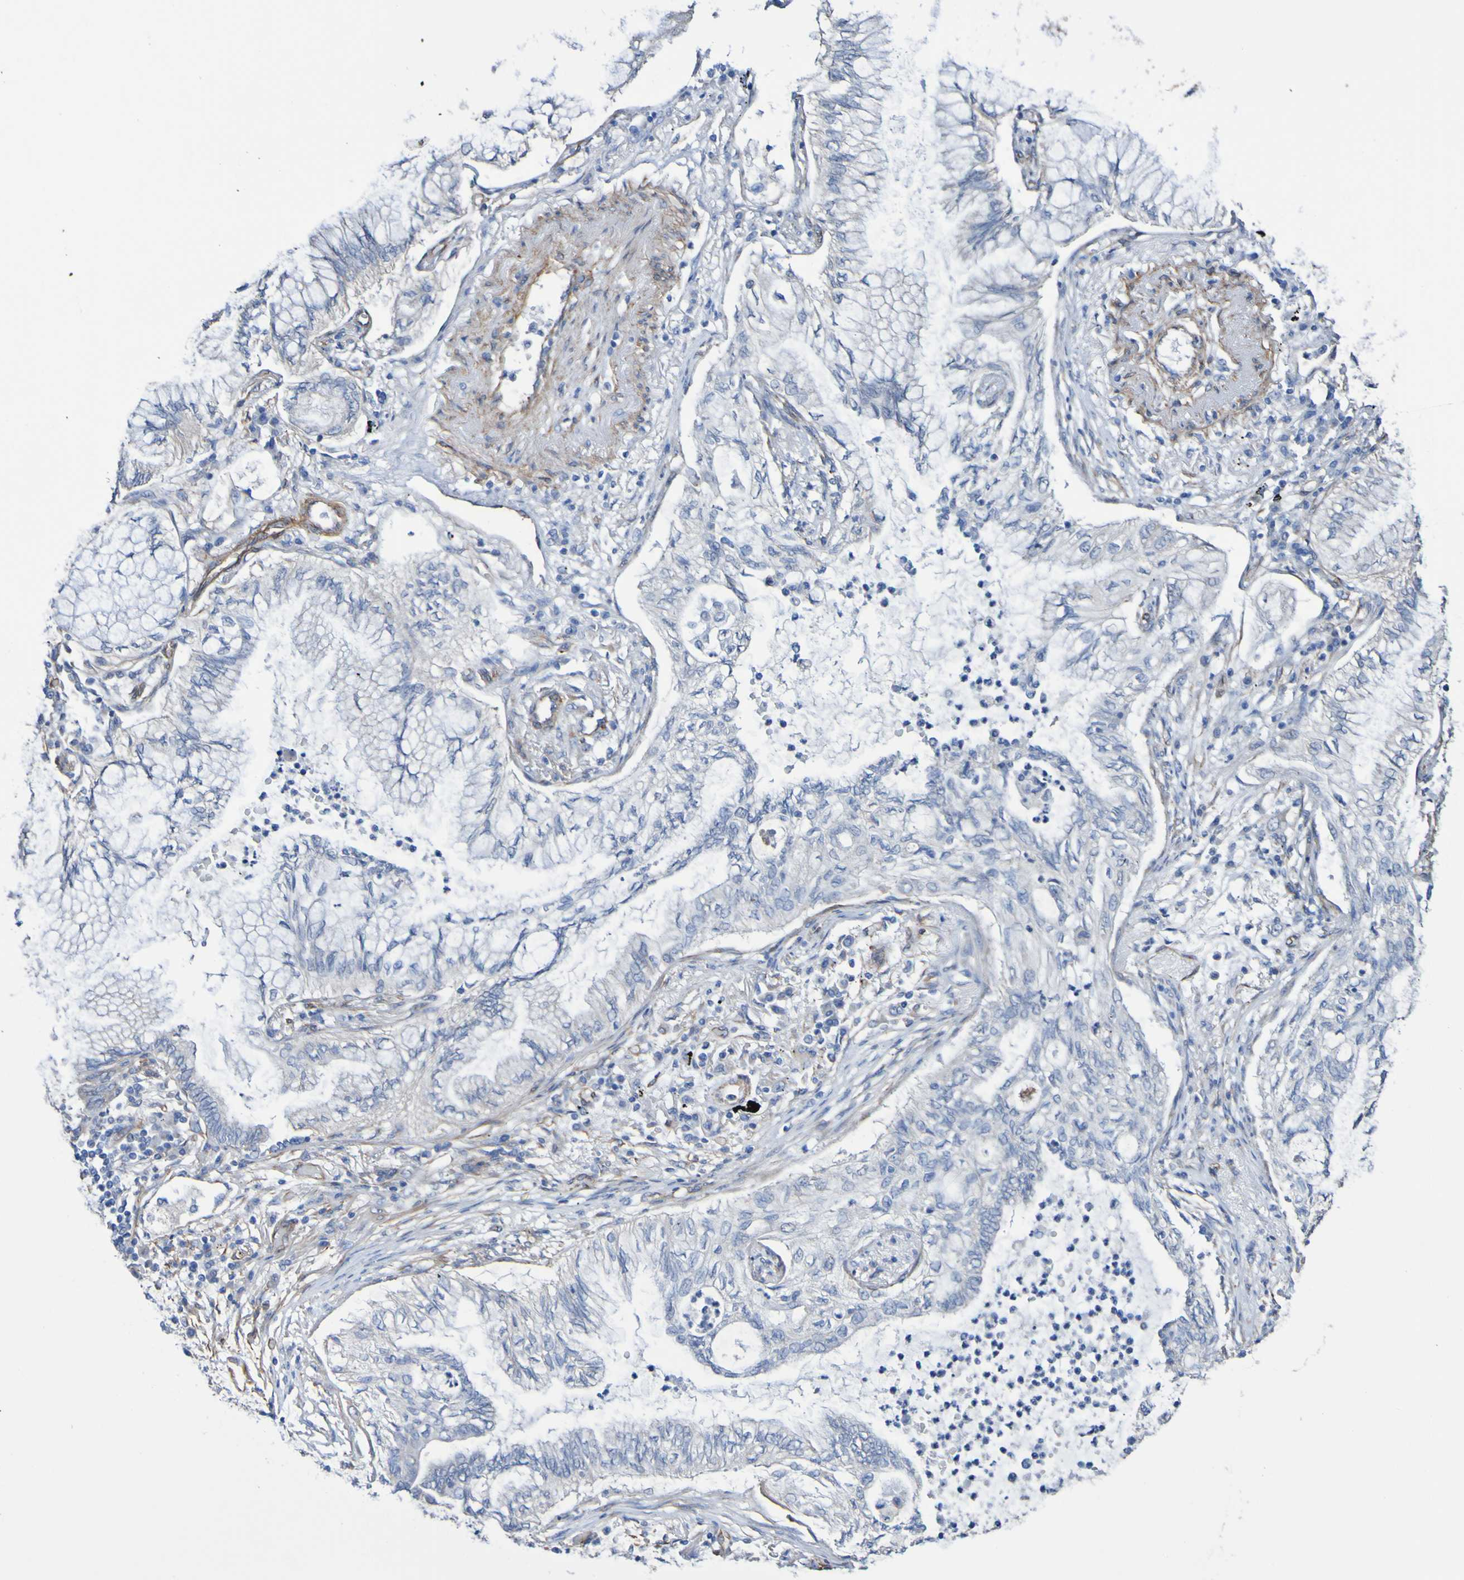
{"staining": {"intensity": "negative", "quantity": "none", "location": "none"}, "tissue": "lung cancer", "cell_type": "Tumor cells", "image_type": "cancer", "snomed": [{"axis": "morphology", "description": "Normal tissue, NOS"}, {"axis": "morphology", "description": "Adenocarcinoma, NOS"}, {"axis": "topography", "description": "Bronchus"}, {"axis": "topography", "description": "Lung"}], "caption": "Adenocarcinoma (lung) was stained to show a protein in brown. There is no significant staining in tumor cells.", "gene": "ELMOD3", "patient": {"sex": "female", "age": 70}}